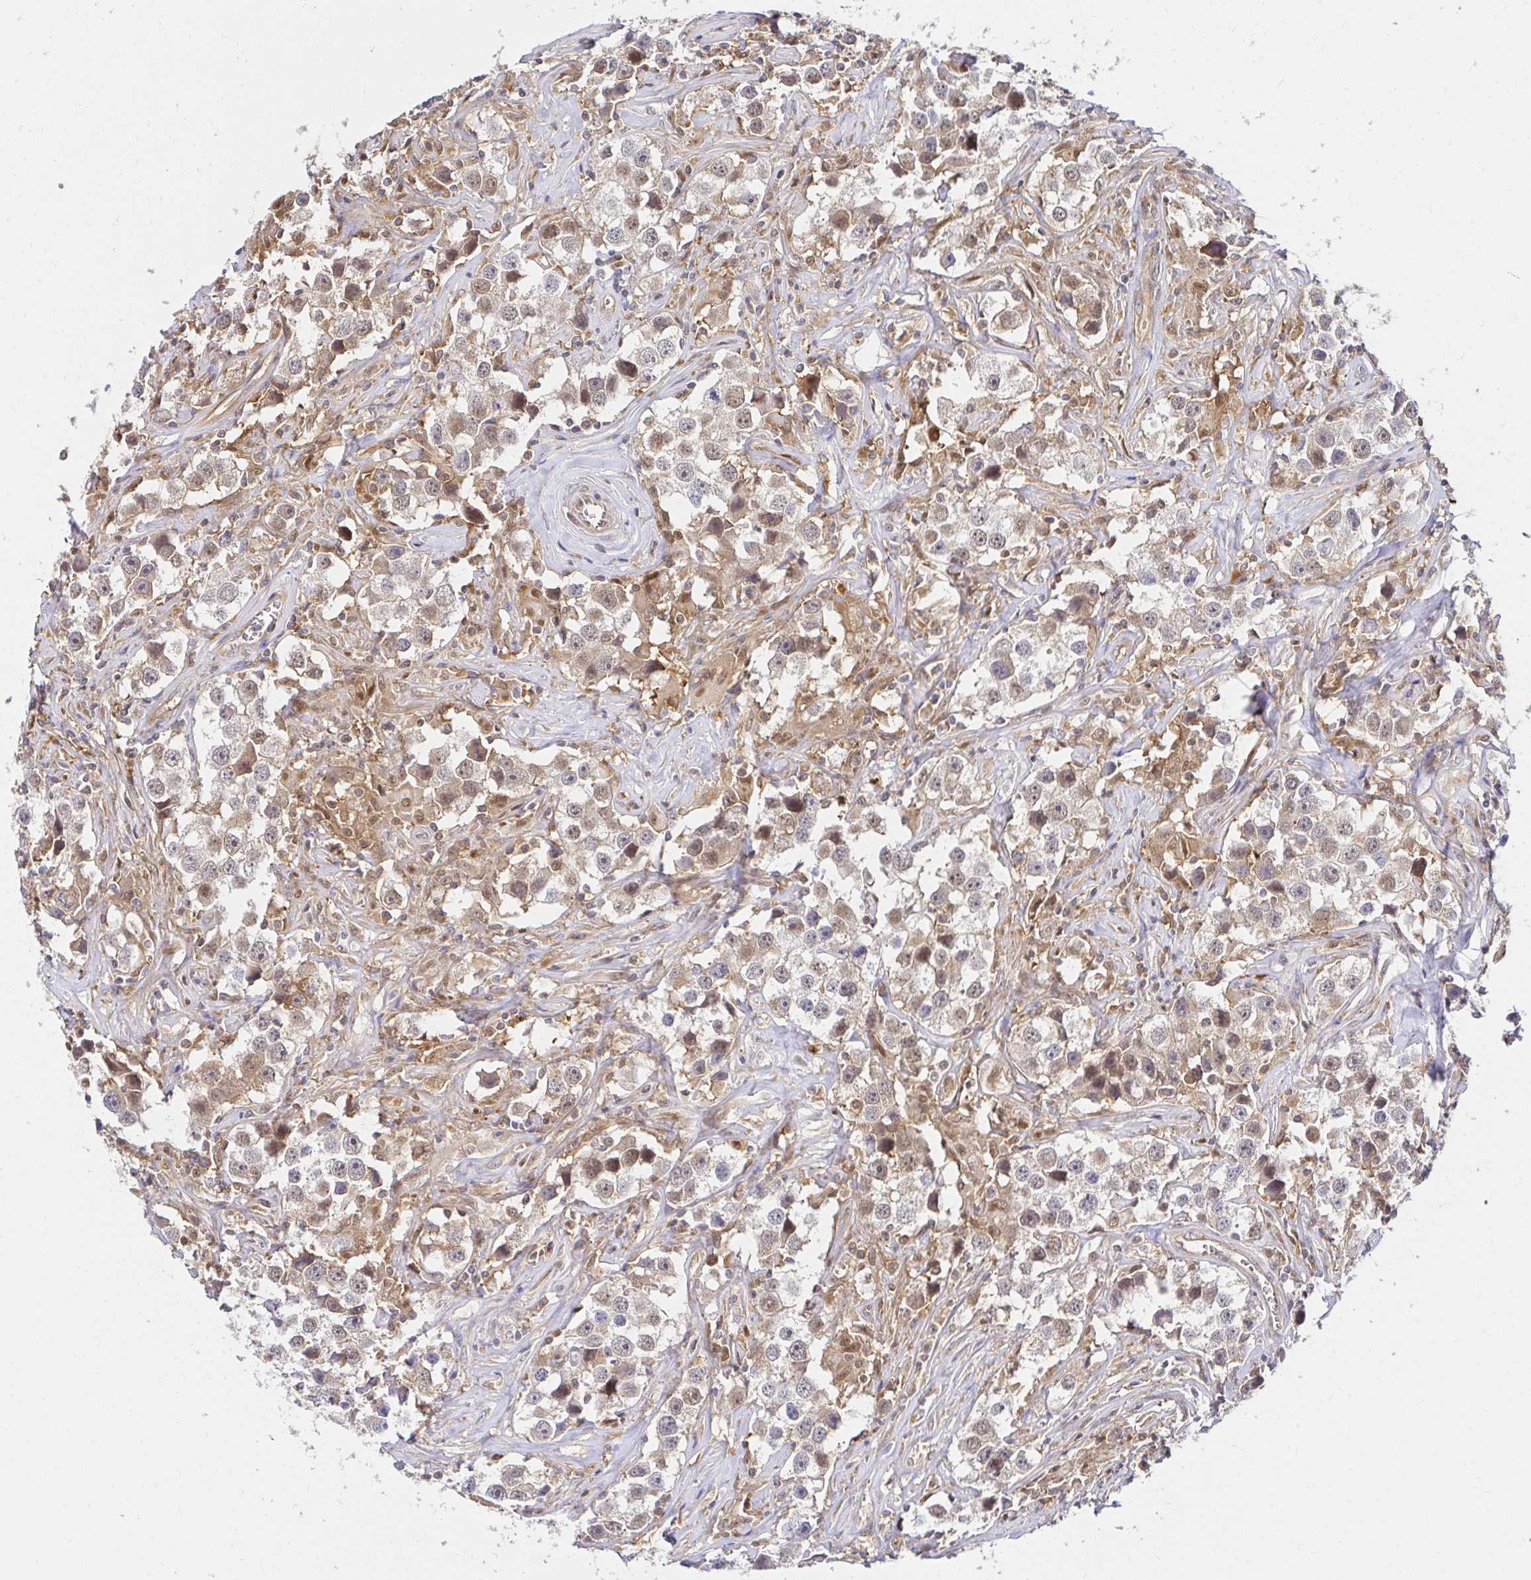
{"staining": {"intensity": "weak", "quantity": "25%-75%", "location": "cytoplasmic/membranous,nuclear"}, "tissue": "testis cancer", "cell_type": "Tumor cells", "image_type": "cancer", "snomed": [{"axis": "morphology", "description": "Seminoma, NOS"}, {"axis": "topography", "description": "Testis"}], "caption": "DAB immunohistochemical staining of testis cancer exhibits weak cytoplasmic/membranous and nuclear protein staining in approximately 25%-75% of tumor cells. Immunohistochemistry (ihc) stains the protein in brown and the nuclei are stained blue.", "gene": "PSMA4", "patient": {"sex": "male", "age": 49}}